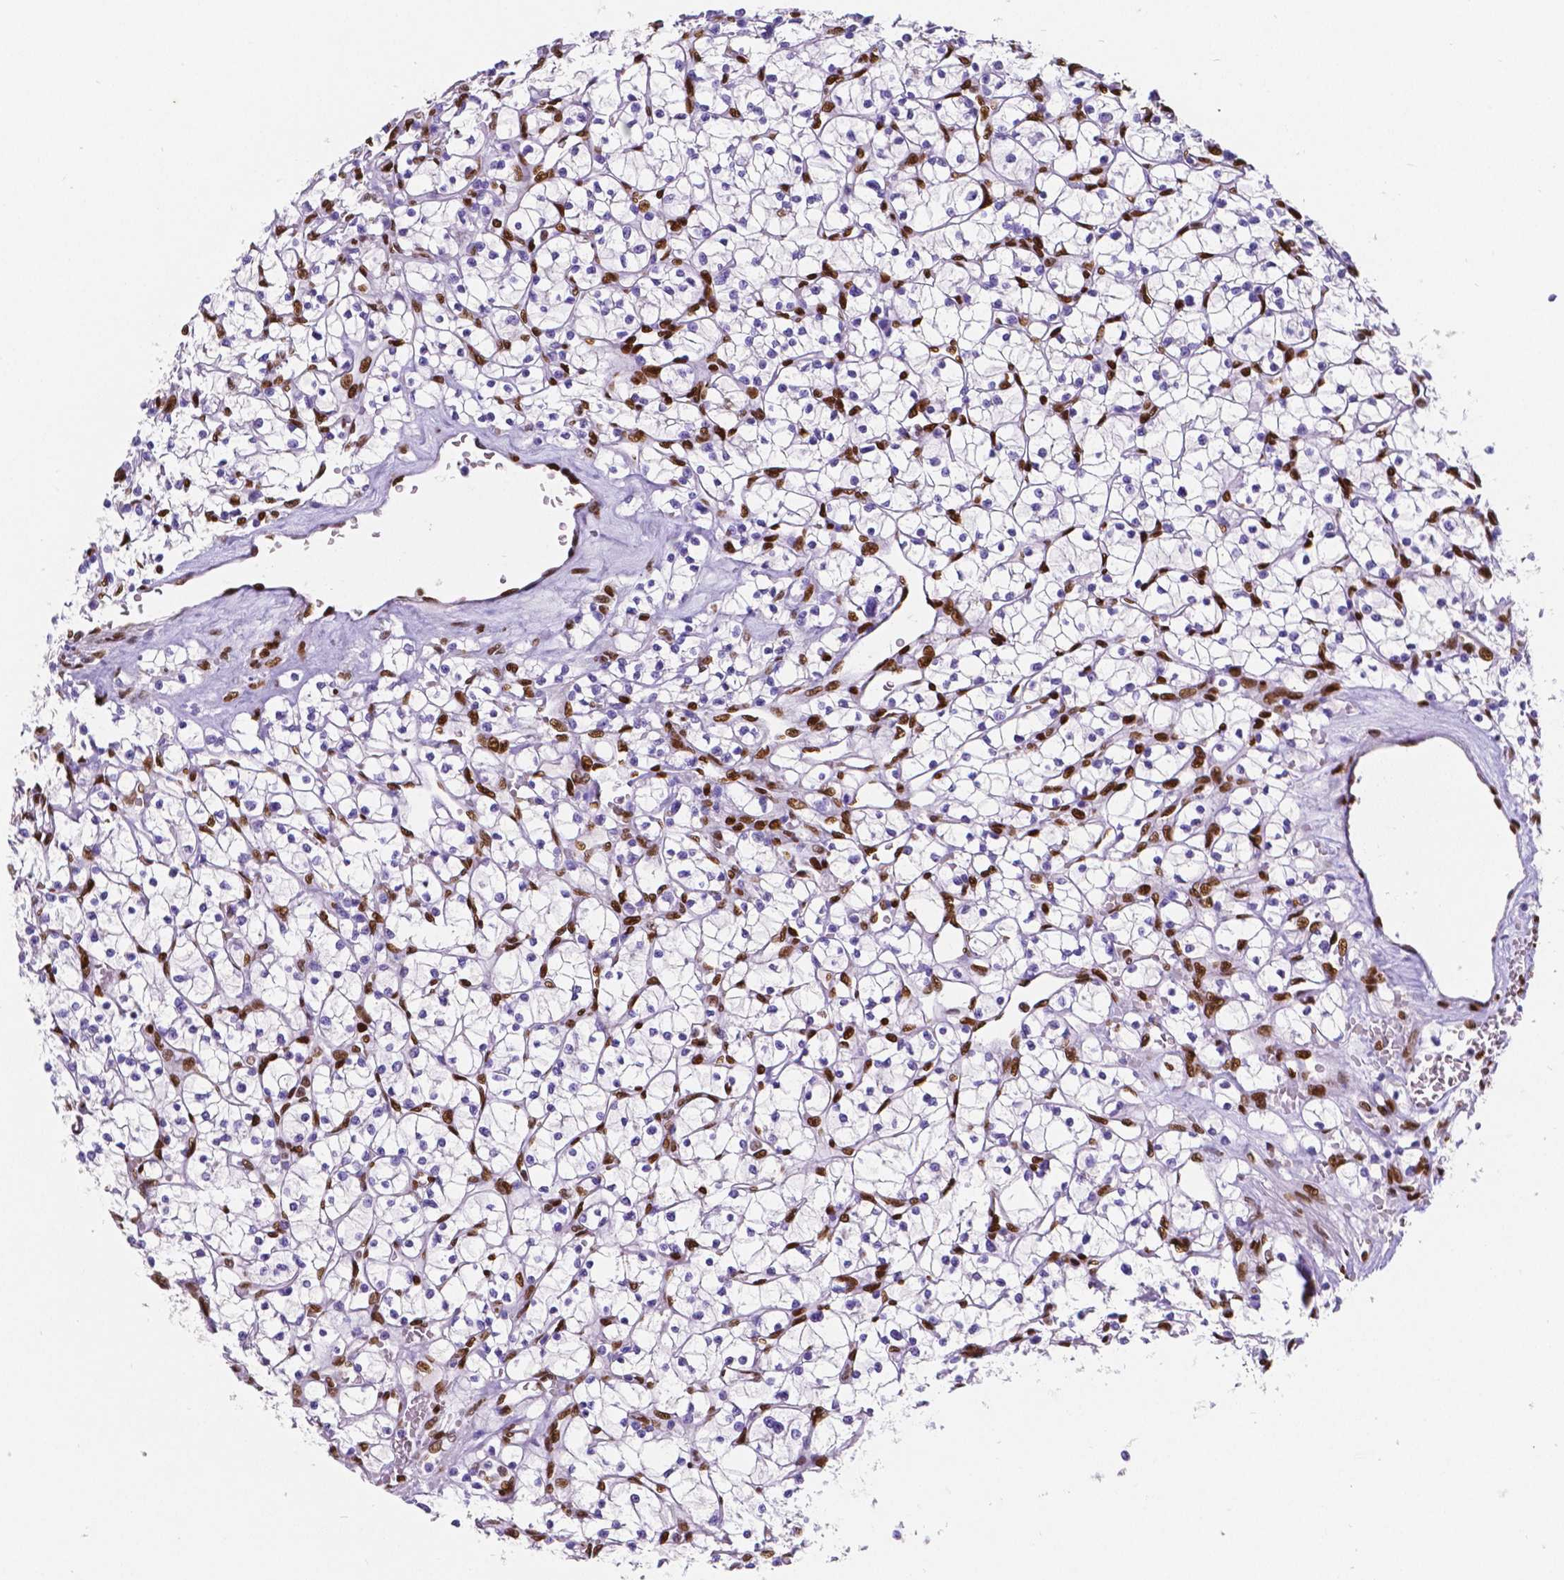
{"staining": {"intensity": "negative", "quantity": "none", "location": "none"}, "tissue": "renal cancer", "cell_type": "Tumor cells", "image_type": "cancer", "snomed": [{"axis": "morphology", "description": "Adenocarcinoma, NOS"}, {"axis": "topography", "description": "Kidney"}], "caption": "DAB immunohistochemical staining of human renal adenocarcinoma exhibits no significant expression in tumor cells.", "gene": "MEF2C", "patient": {"sex": "female", "age": 64}}